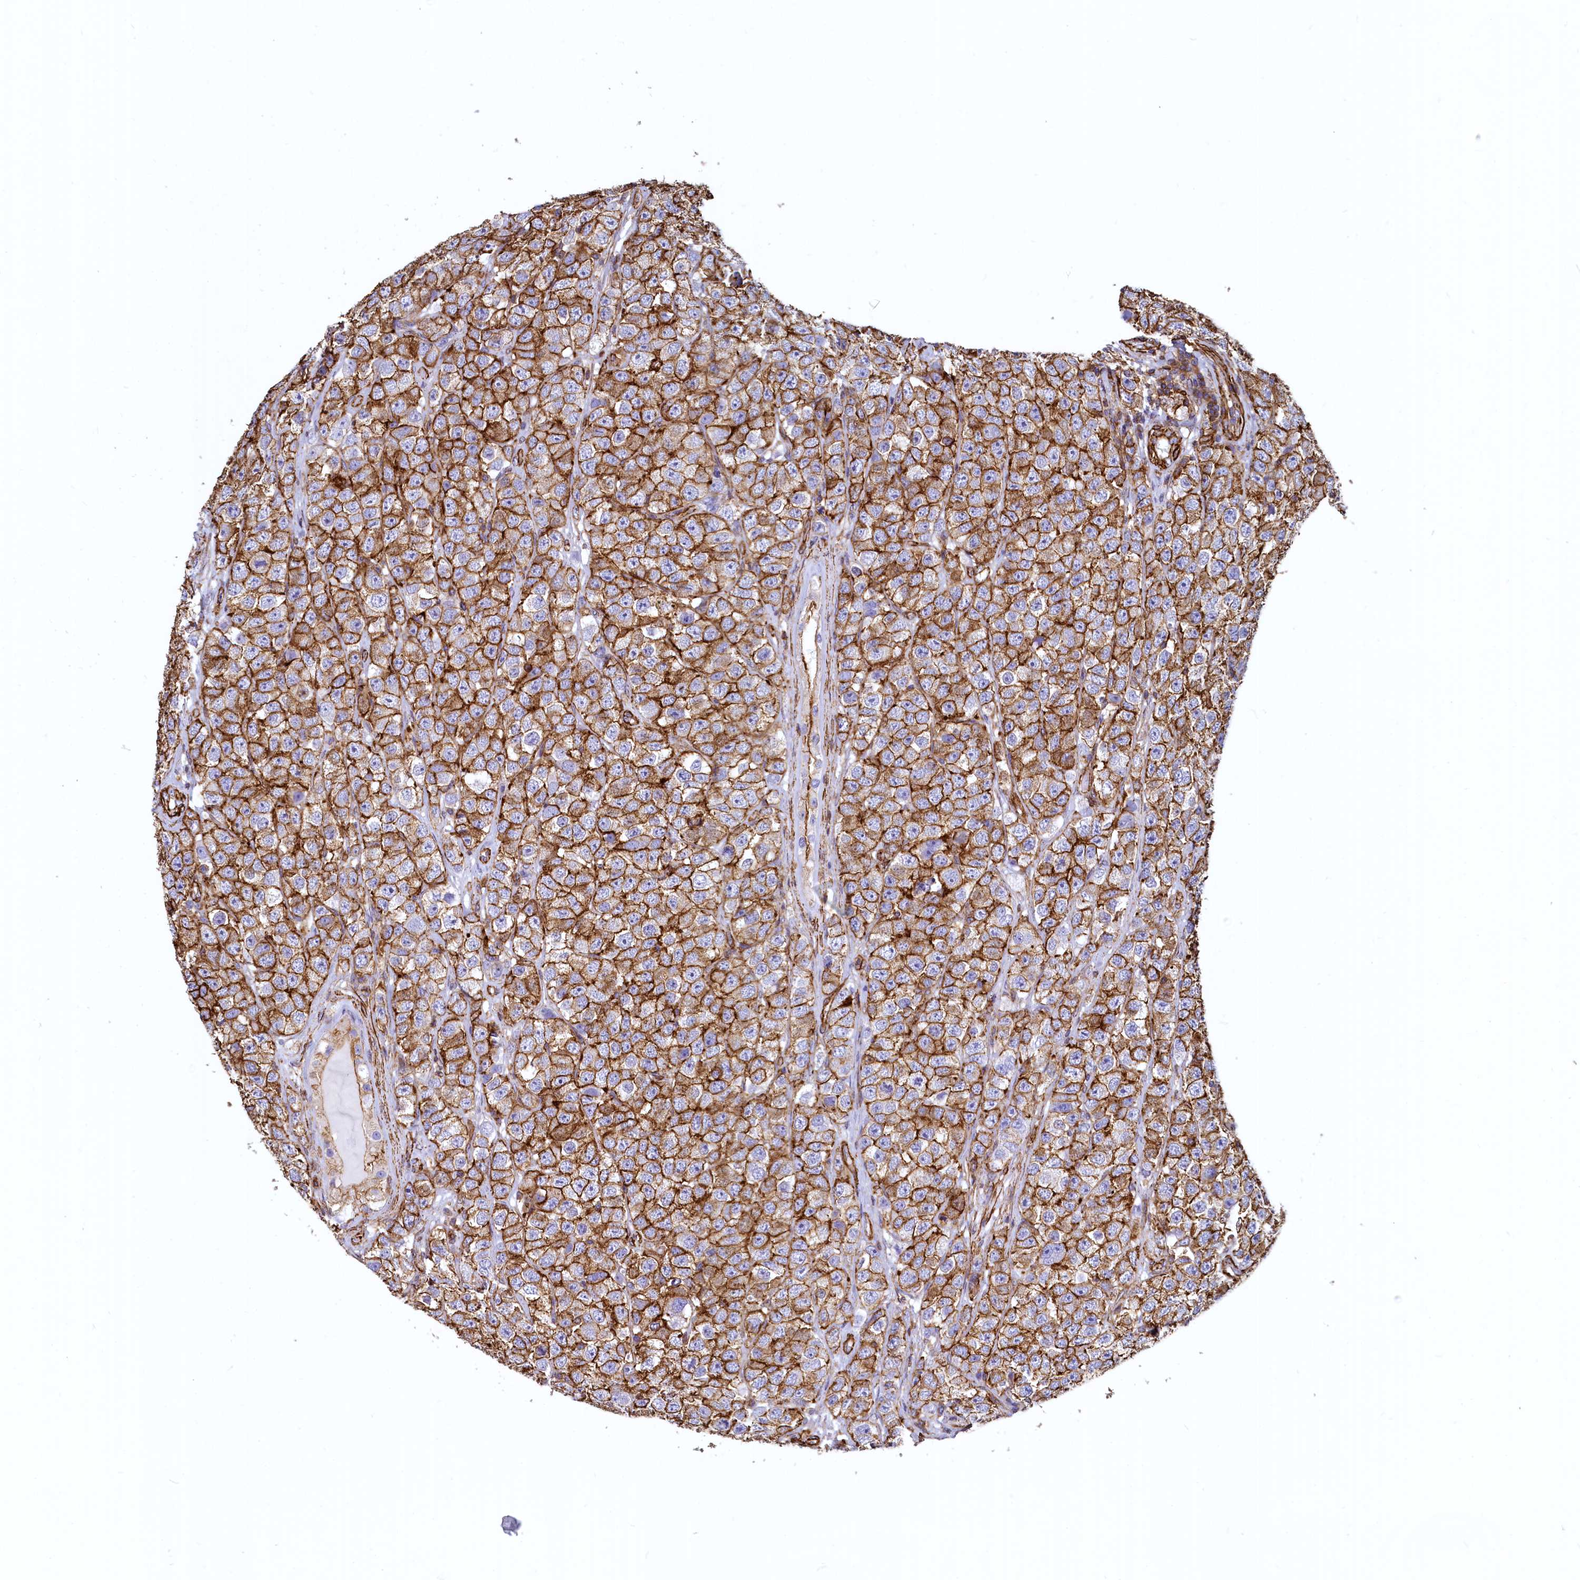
{"staining": {"intensity": "strong", "quantity": ">75%", "location": "cytoplasmic/membranous"}, "tissue": "testis cancer", "cell_type": "Tumor cells", "image_type": "cancer", "snomed": [{"axis": "morphology", "description": "Seminoma, NOS"}, {"axis": "topography", "description": "Testis"}], "caption": "Protein staining of seminoma (testis) tissue demonstrates strong cytoplasmic/membranous staining in approximately >75% of tumor cells.", "gene": "THBS1", "patient": {"sex": "male", "age": 28}}